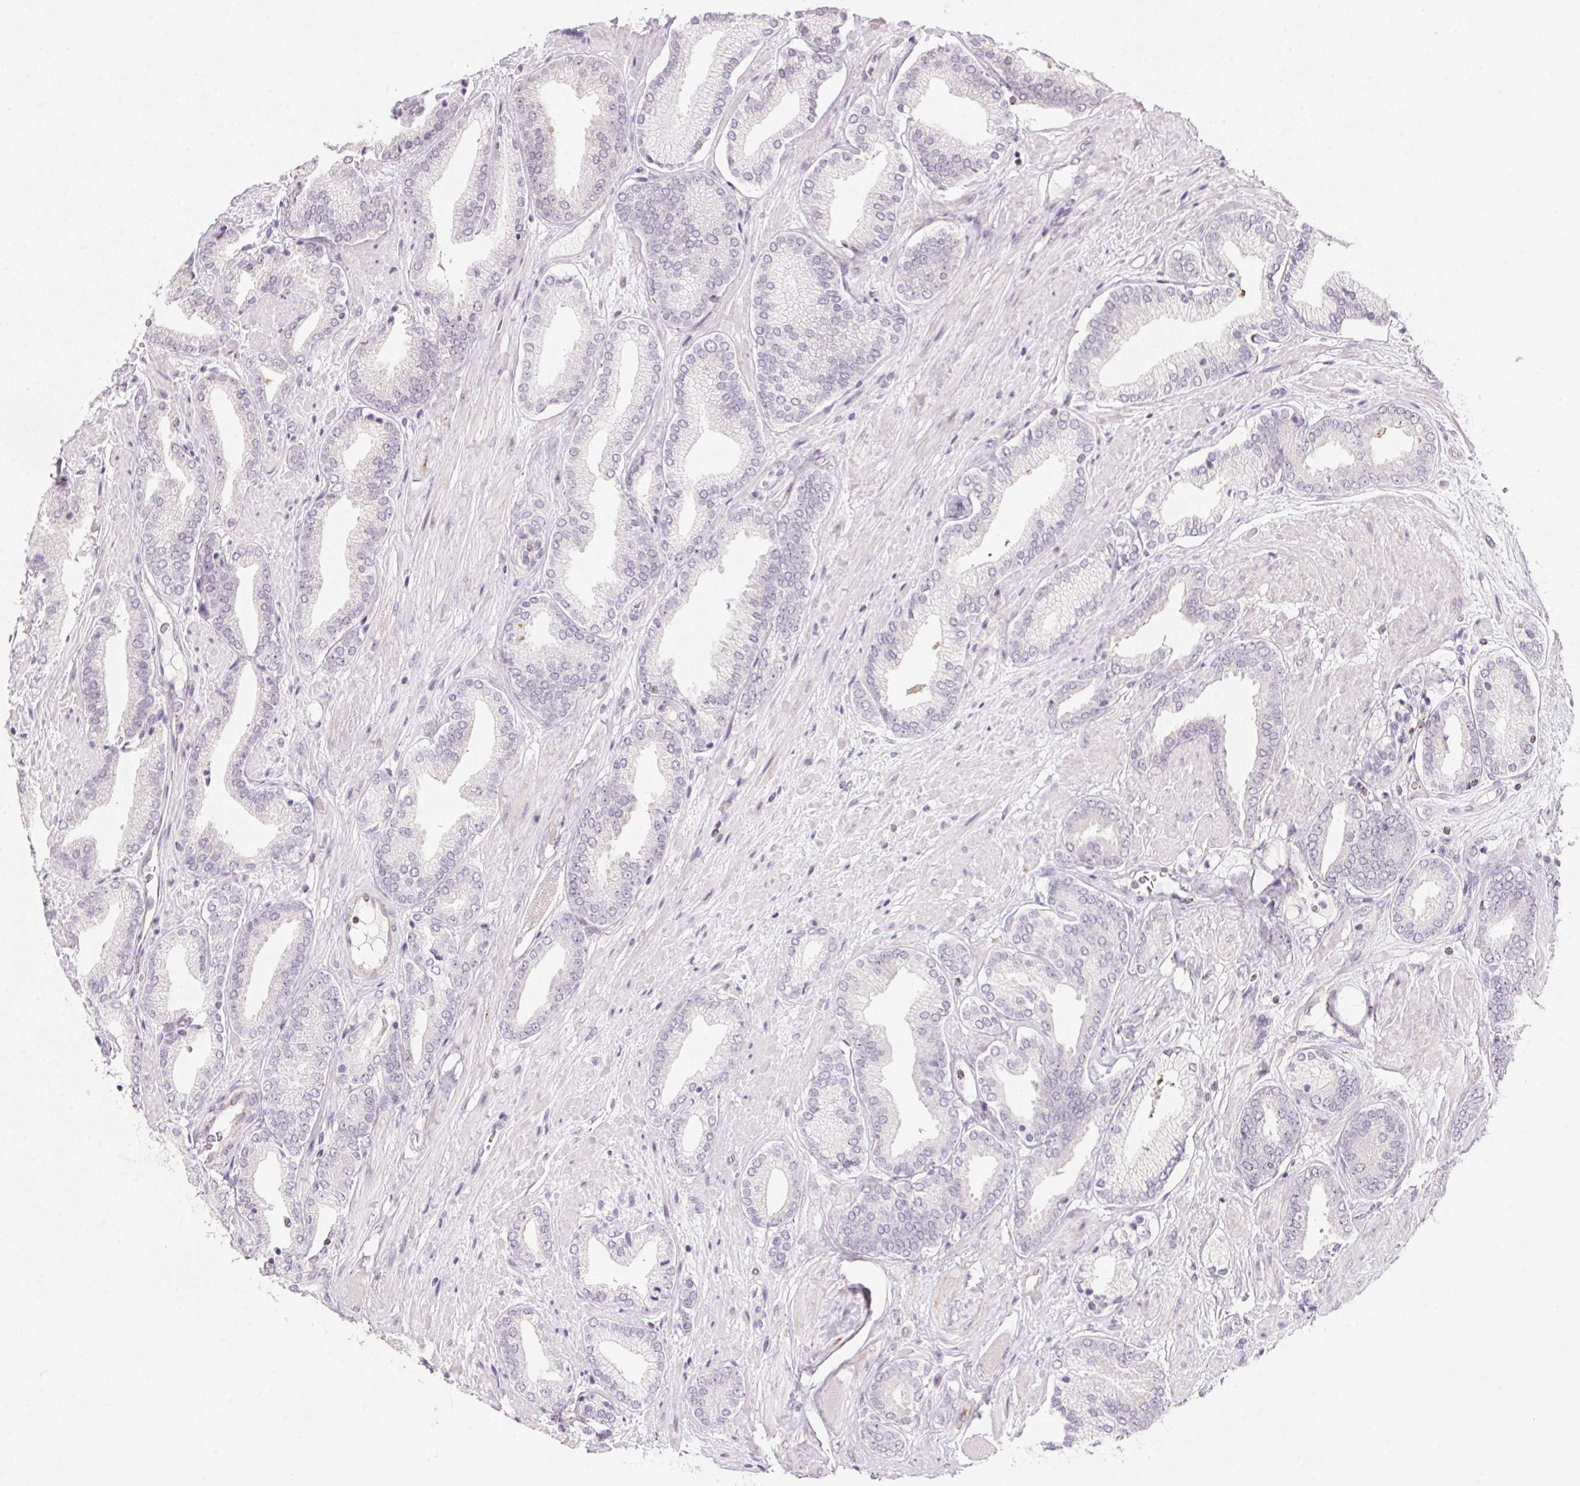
{"staining": {"intensity": "negative", "quantity": "none", "location": "none"}, "tissue": "prostate cancer", "cell_type": "Tumor cells", "image_type": "cancer", "snomed": [{"axis": "morphology", "description": "Adenocarcinoma, High grade"}, {"axis": "topography", "description": "Prostate"}], "caption": "This is an immunohistochemistry photomicrograph of prostate adenocarcinoma (high-grade). There is no expression in tumor cells.", "gene": "GIPC2", "patient": {"sex": "male", "age": 56}}